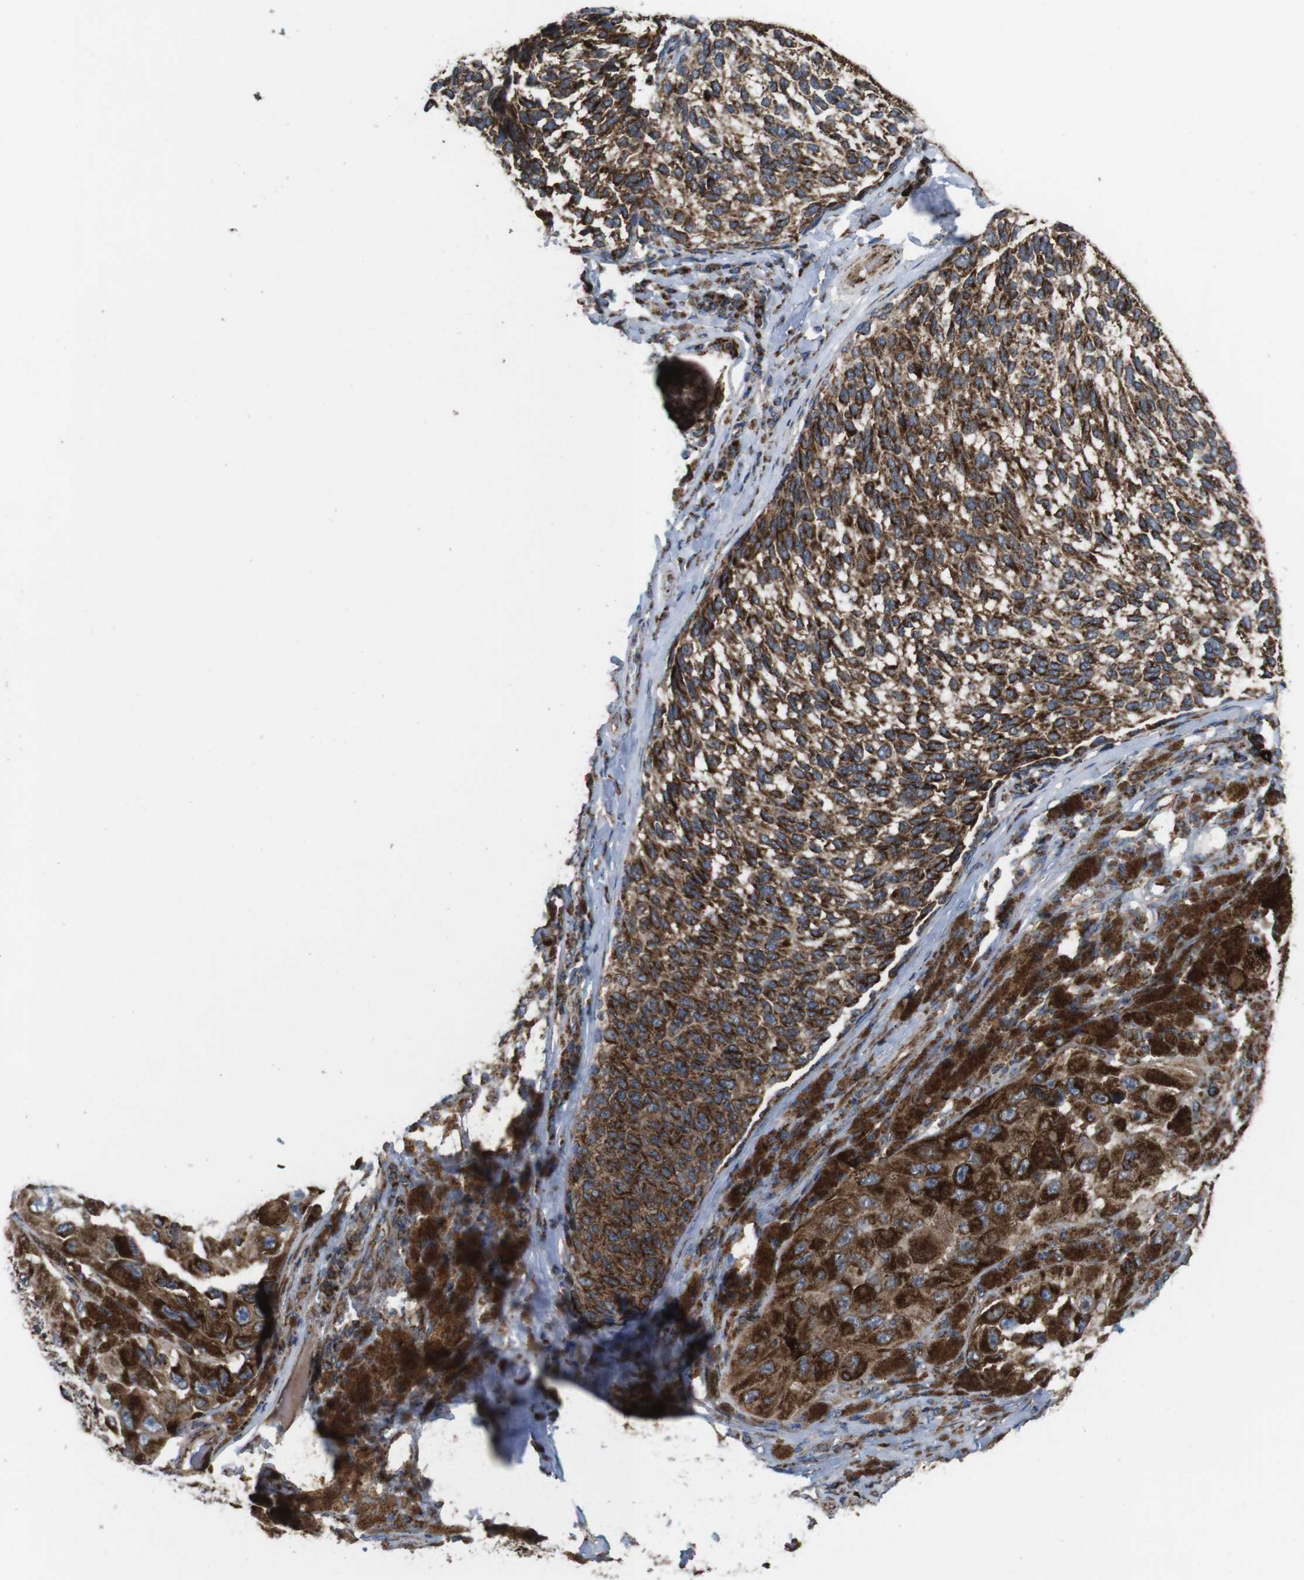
{"staining": {"intensity": "moderate", "quantity": ">75%", "location": "cytoplasmic/membranous"}, "tissue": "melanoma", "cell_type": "Tumor cells", "image_type": "cancer", "snomed": [{"axis": "morphology", "description": "Malignant melanoma, NOS"}, {"axis": "topography", "description": "Skin"}], "caption": "A brown stain shows moderate cytoplasmic/membranous positivity of a protein in melanoma tumor cells.", "gene": "HK1", "patient": {"sex": "female", "age": 73}}